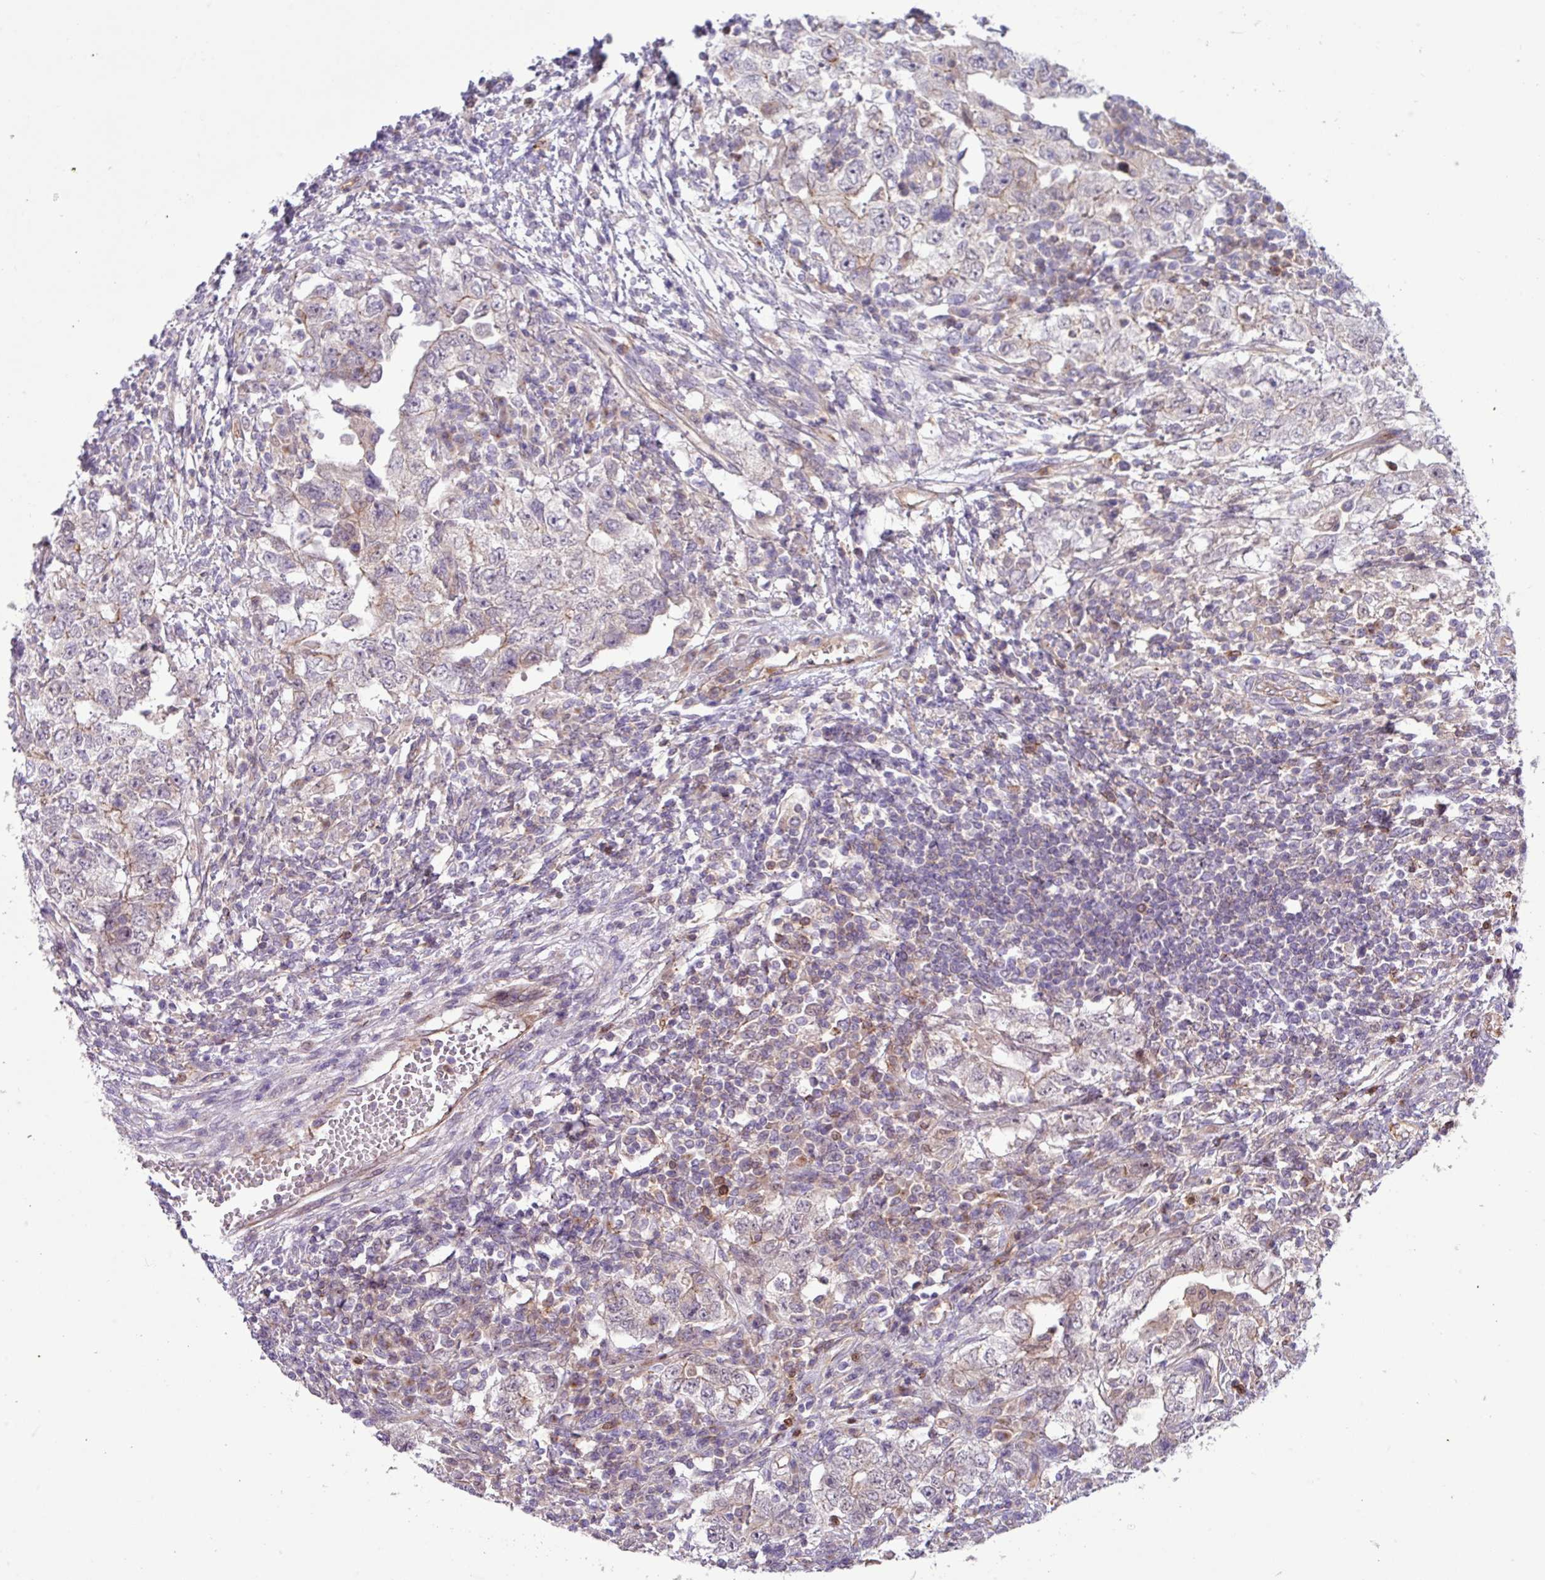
{"staining": {"intensity": "negative", "quantity": "none", "location": "none"}, "tissue": "testis cancer", "cell_type": "Tumor cells", "image_type": "cancer", "snomed": [{"axis": "morphology", "description": "Carcinoma, Embryonal, NOS"}, {"axis": "topography", "description": "Testis"}], "caption": "The histopathology image shows no staining of tumor cells in embryonal carcinoma (testis).", "gene": "CNTRL", "patient": {"sex": "male", "age": 26}}